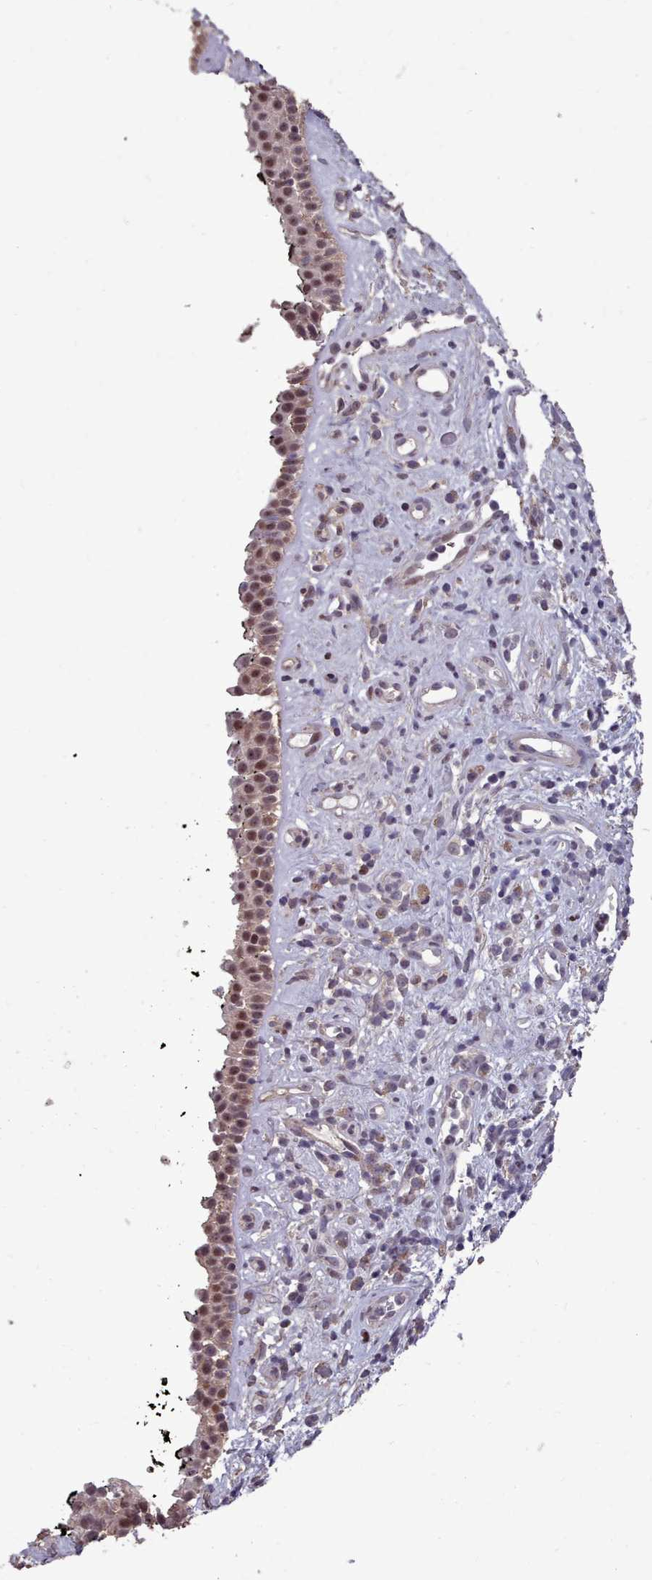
{"staining": {"intensity": "moderate", "quantity": ">75%", "location": "nuclear"}, "tissue": "nasopharynx", "cell_type": "Respiratory epithelial cells", "image_type": "normal", "snomed": [{"axis": "morphology", "description": "Normal tissue, NOS"}, {"axis": "morphology", "description": "Squamous cell carcinoma, NOS"}, {"axis": "topography", "description": "Nasopharynx"}, {"axis": "topography", "description": "Head-Neck"}], "caption": "Brown immunohistochemical staining in unremarkable nasopharynx reveals moderate nuclear positivity in about >75% of respiratory epithelial cells. The protein is stained brown, and the nuclei are stained in blue (DAB IHC with brightfield microscopy, high magnification).", "gene": "ENSA", "patient": {"sex": "male", "age": 85}}